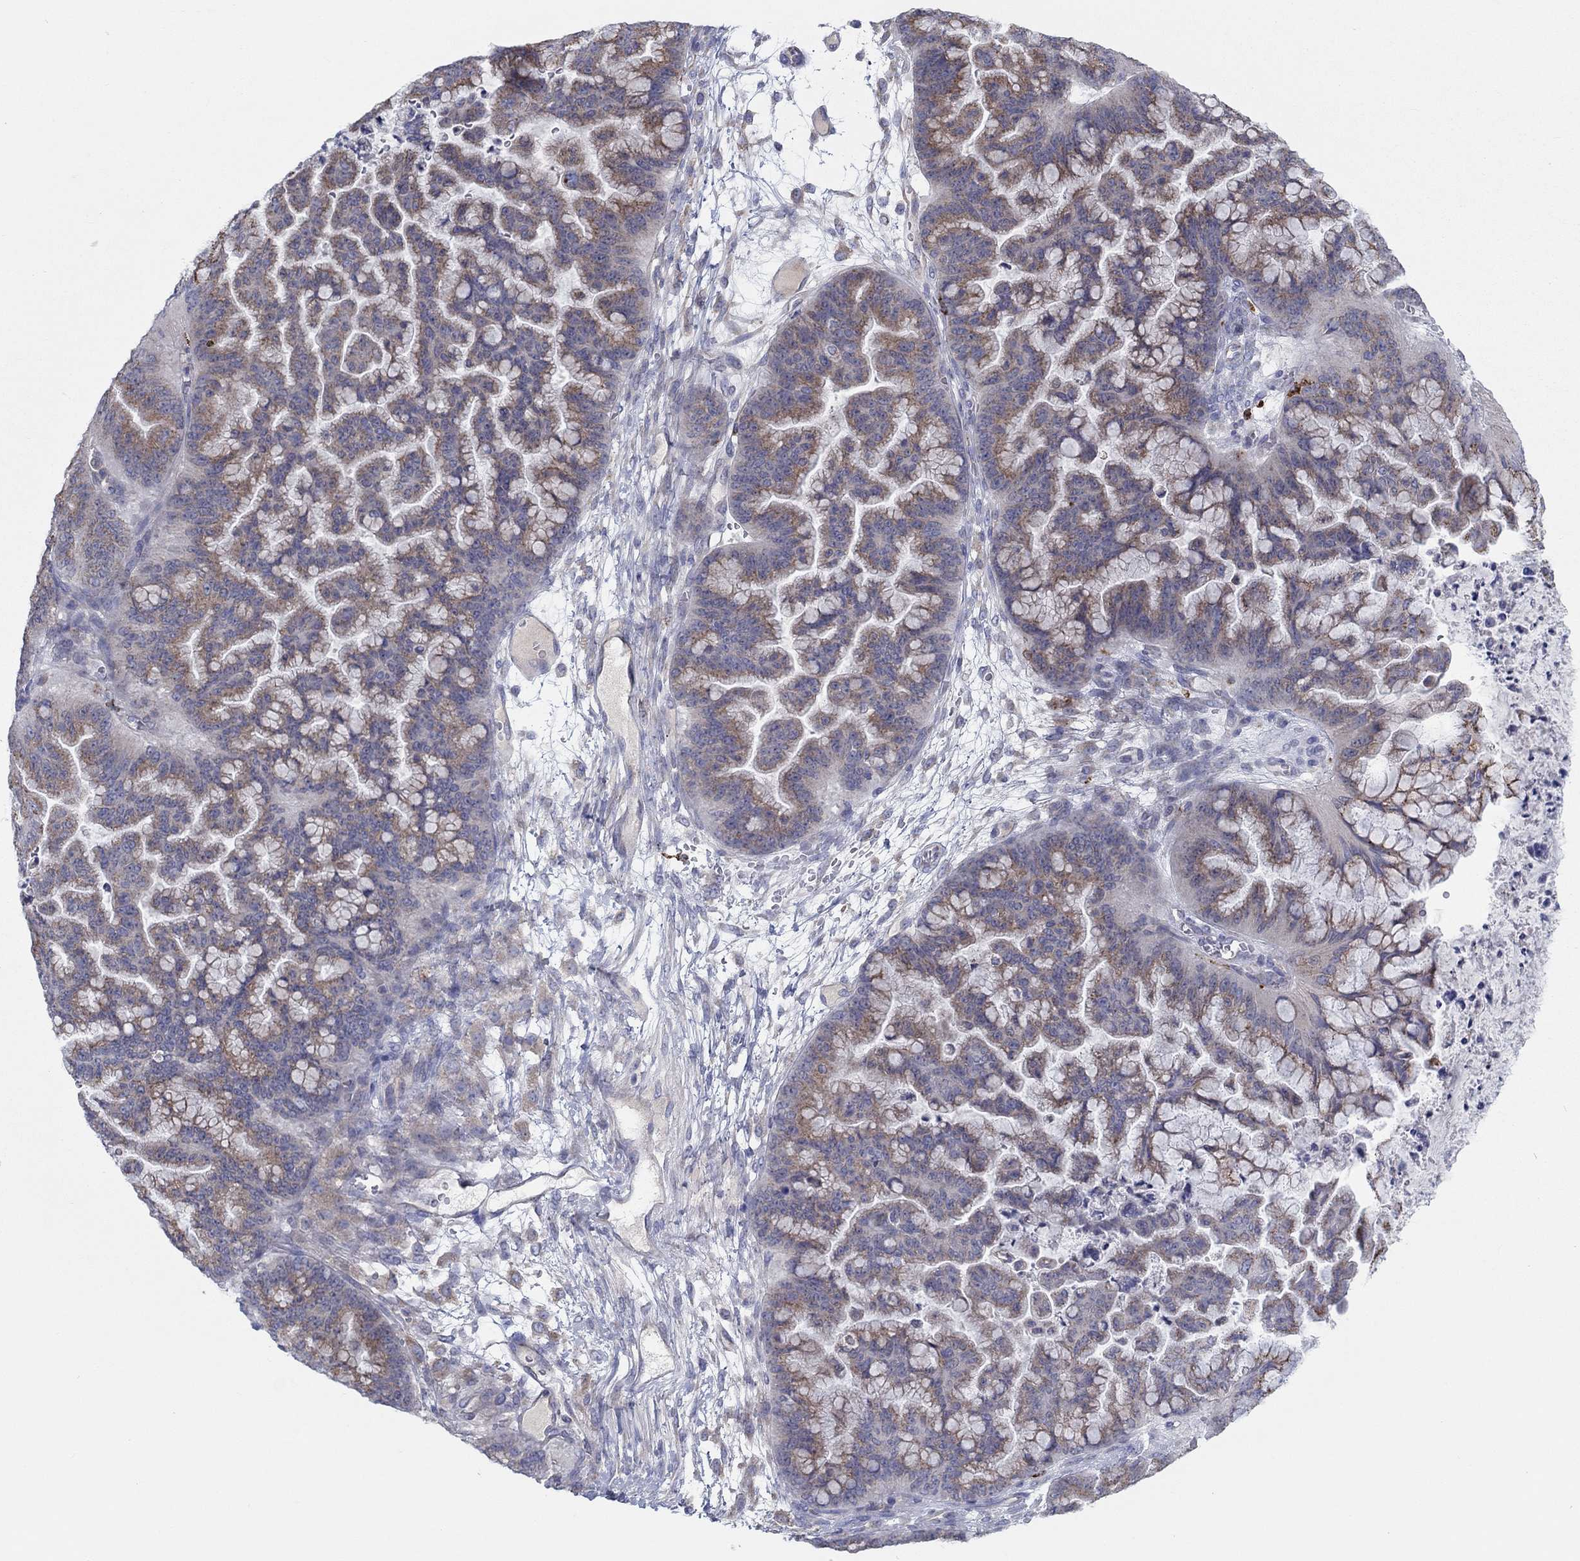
{"staining": {"intensity": "moderate", "quantity": ">75%", "location": "cytoplasmic/membranous"}, "tissue": "ovarian cancer", "cell_type": "Tumor cells", "image_type": "cancer", "snomed": [{"axis": "morphology", "description": "Cystadenocarcinoma, mucinous, NOS"}, {"axis": "topography", "description": "Ovary"}], "caption": "A high-resolution micrograph shows immunohistochemistry (IHC) staining of ovarian cancer, which exhibits moderate cytoplasmic/membranous staining in about >75% of tumor cells.", "gene": "BCO2", "patient": {"sex": "female", "age": 67}}